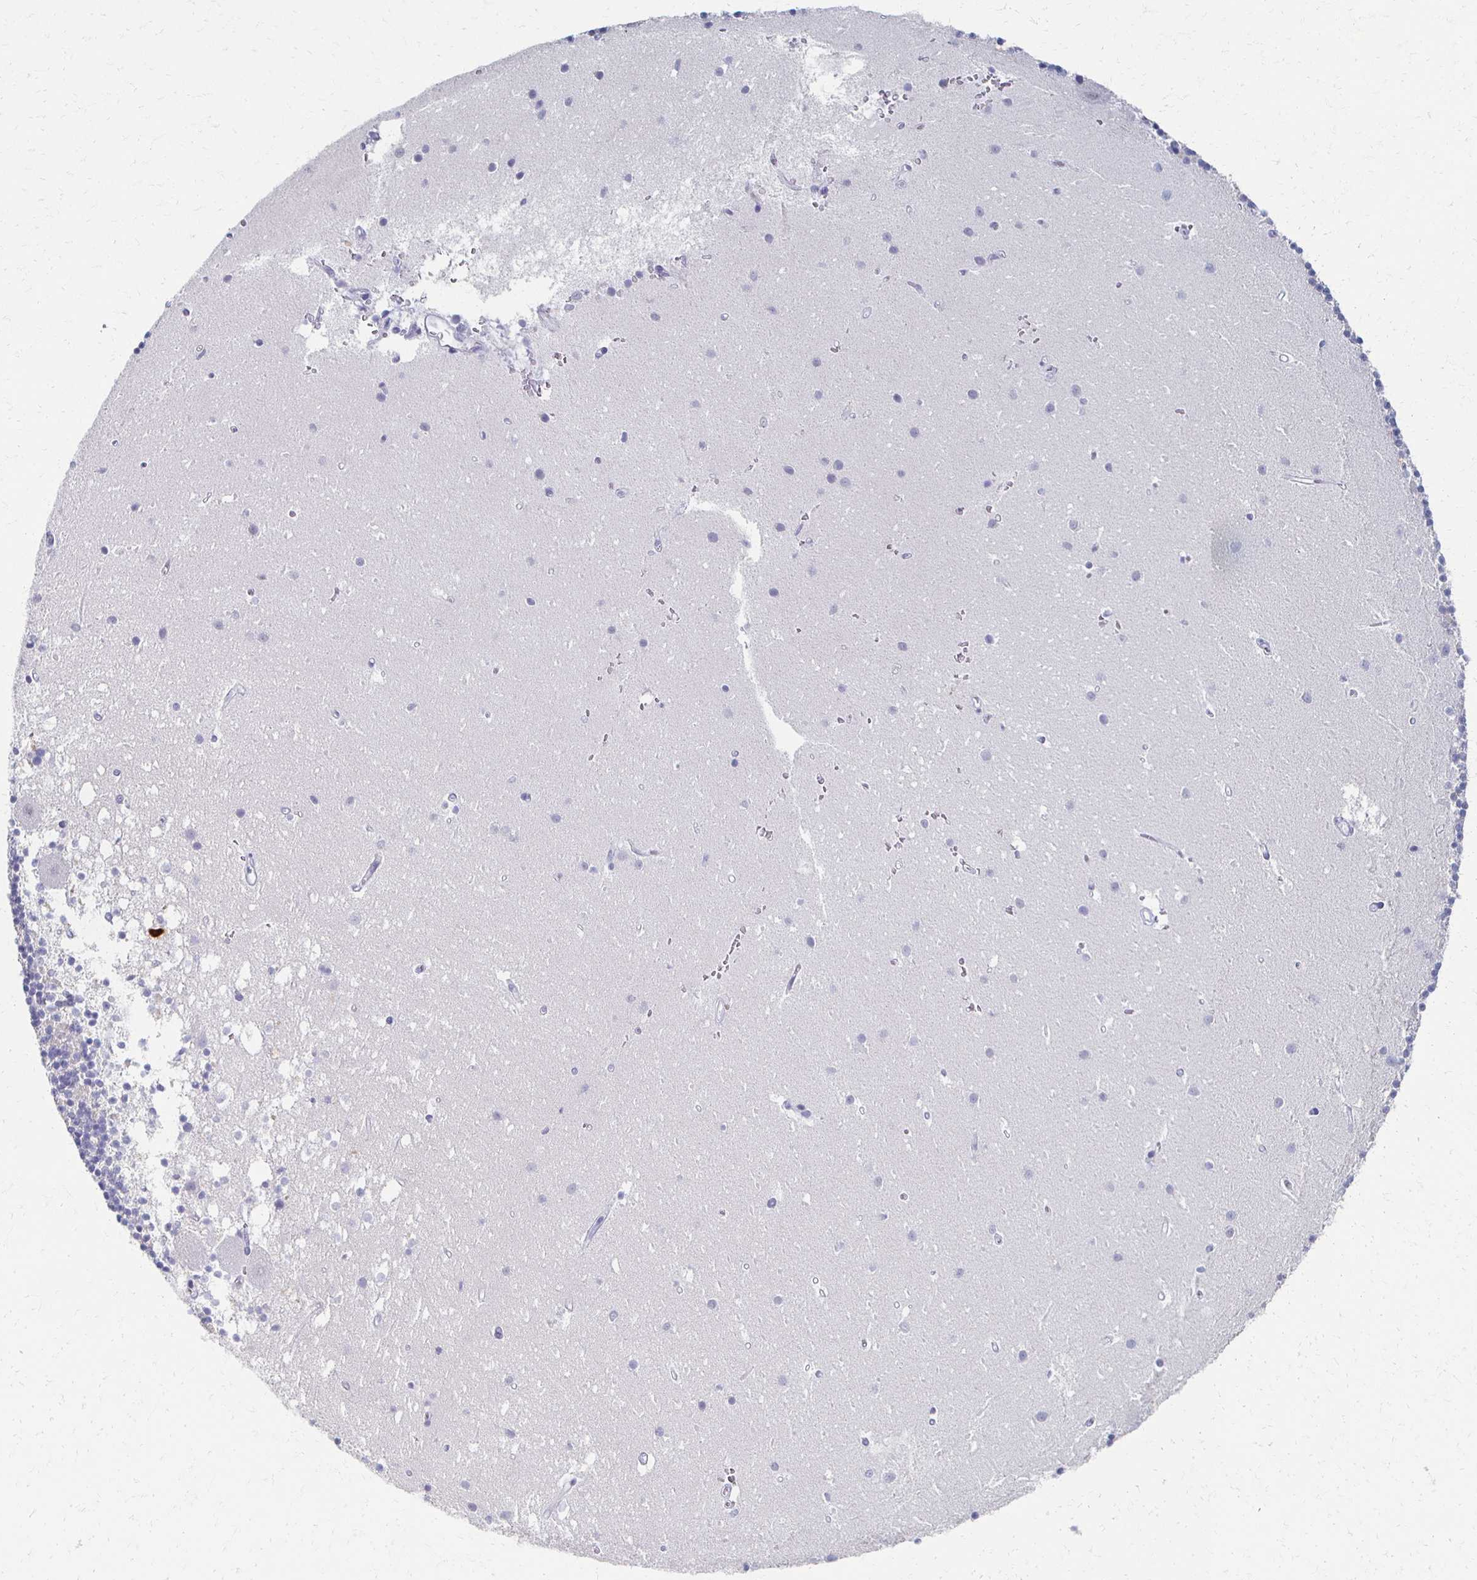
{"staining": {"intensity": "negative", "quantity": "none", "location": "none"}, "tissue": "cerebellum", "cell_type": "Cells in granular layer", "image_type": "normal", "snomed": [{"axis": "morphology", "description": "Normal tissue, NOS"}, {"axis": "topography", "description": "Cerebellum"}], "caption": "The photomicrograph shows no staining of cells in granular layer in unremarkable cerebellum.", "gene": "CXCR2", "patient": {"sex": "male", "age": 54}}